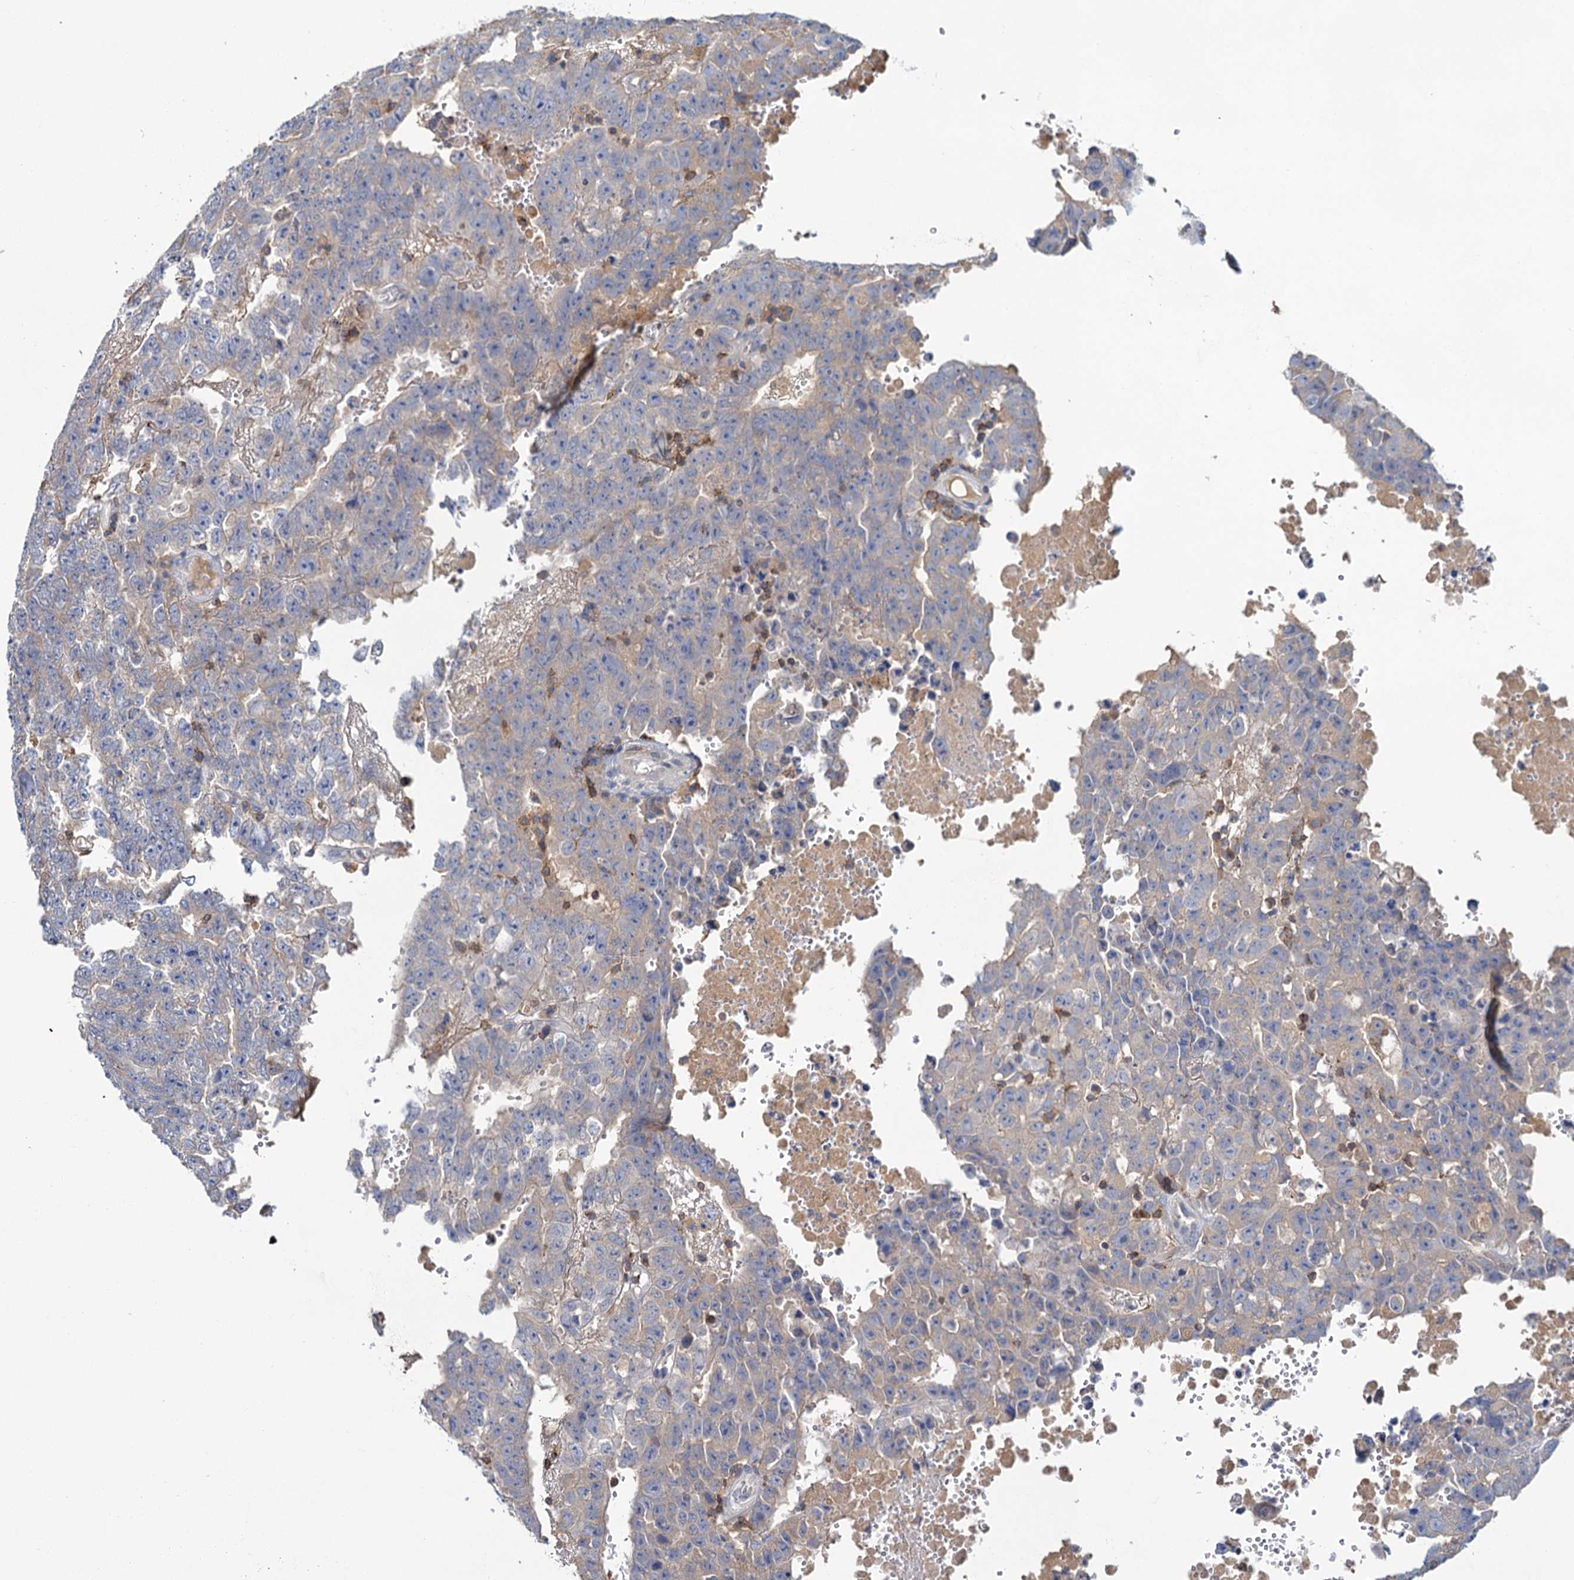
{"staining": {"intensity": "weak", "quantity": "<25%", "location": "cytoplasmic/membranous"}, "tissue": "testis cancer", "cell_type": "Tumor cells", "image_type": "cancer", "snomed": [{"axis": "morphology", "description": "Carcinoma, Embryonal, NOS"}, {"axis": "topography", "description": "Testis"}], "caption": "This is an immunohistochemistry image of testis cancer. There is no staining in tumor cells.", "gene": "FGFR2", "patient": {"sex": "male", "age": 25}}